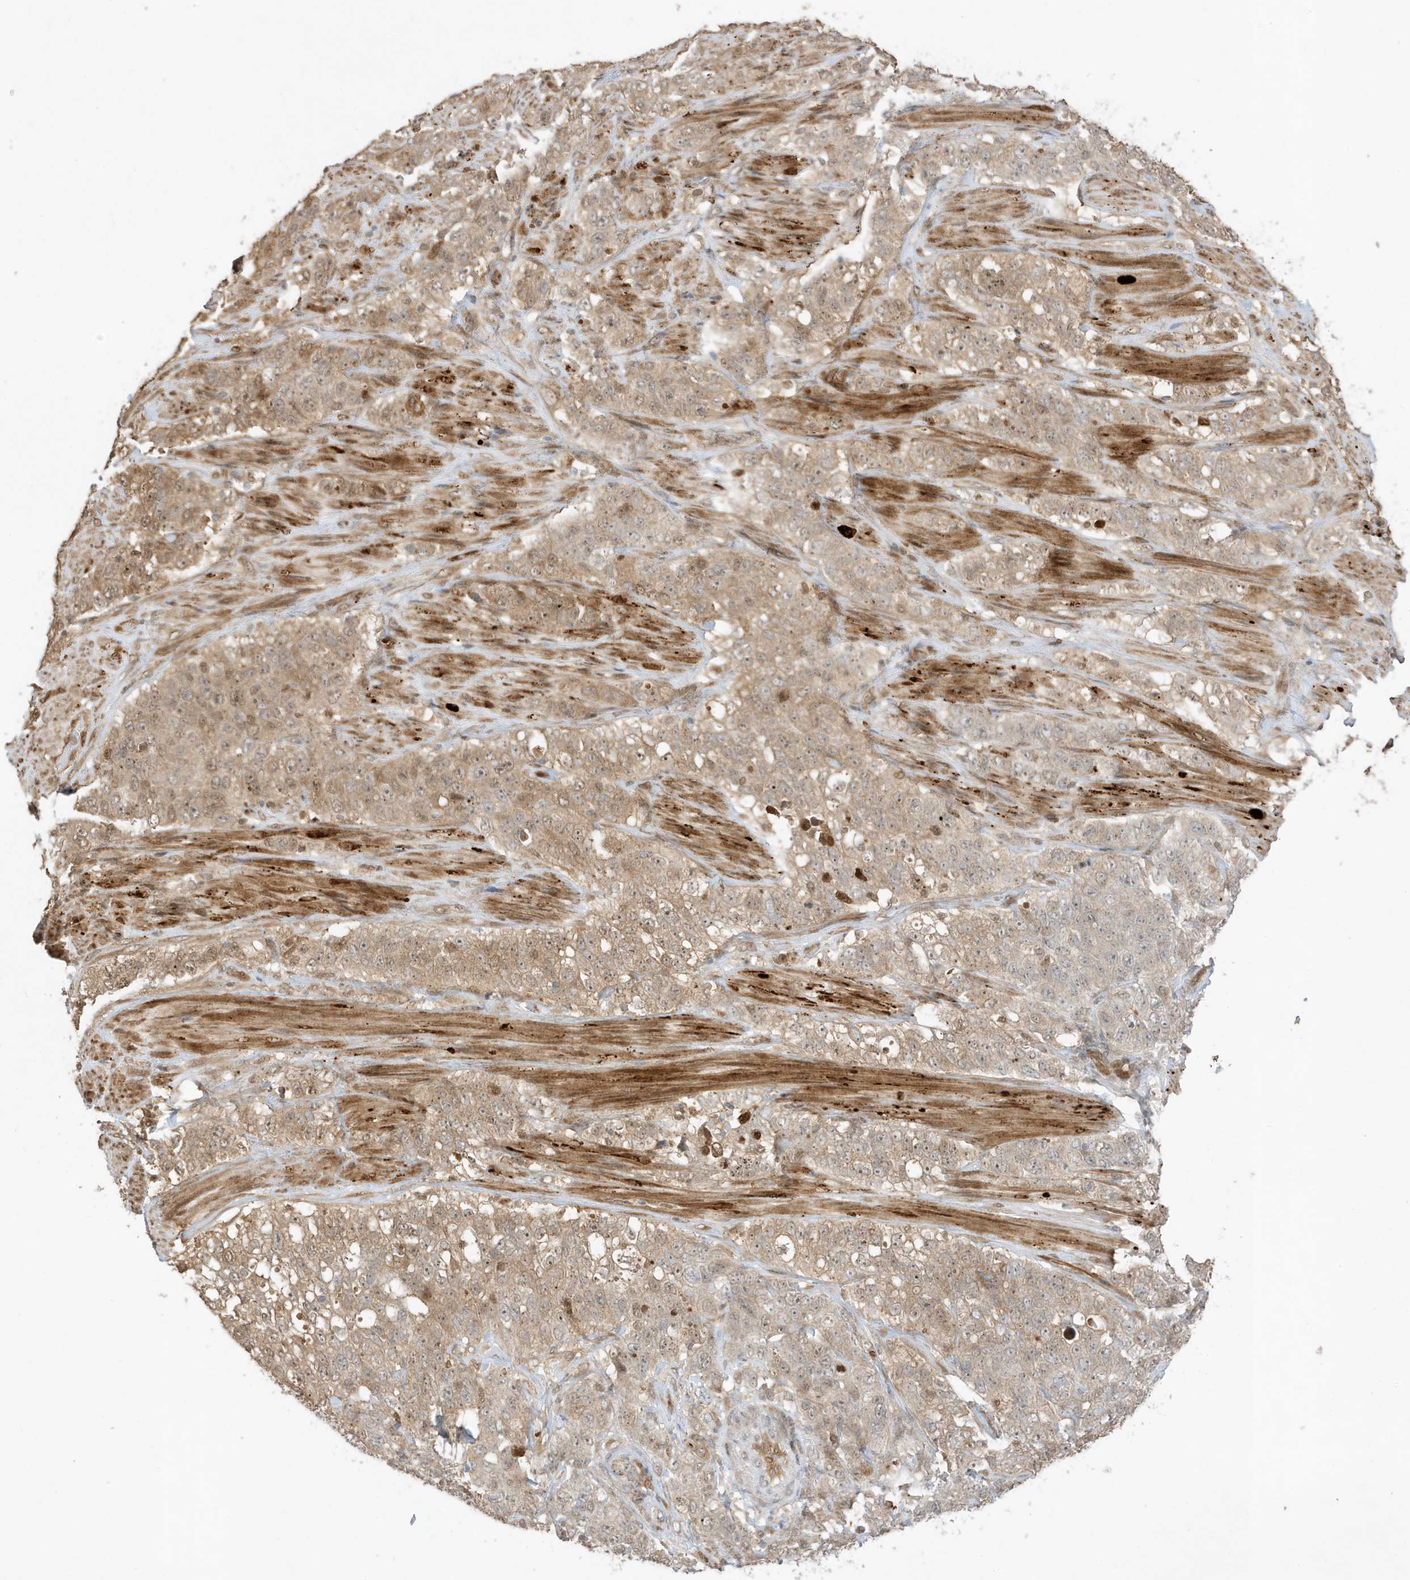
{"staining": {"intensity": "weak", "quantity": ">75%", "location": "cytoplasmic/membranous"}, "tissue": "stomach cancer", "cell_type": "Tumor cells", "image_type": "cancer", "snomed": [{"axis": "morphology", "description": "Adenocarcinoma, NOS"}, {"axis": "topography", "description": "Stomach"}], "caption": "Protein analysis of adenocarcinoma (stomach) tissue exhibits weak cytoplasmic/membranous positivity in about >75% of tumor cells.", "gene": "ZBTB41", "patient": {"sex": "male", "age": 48}}